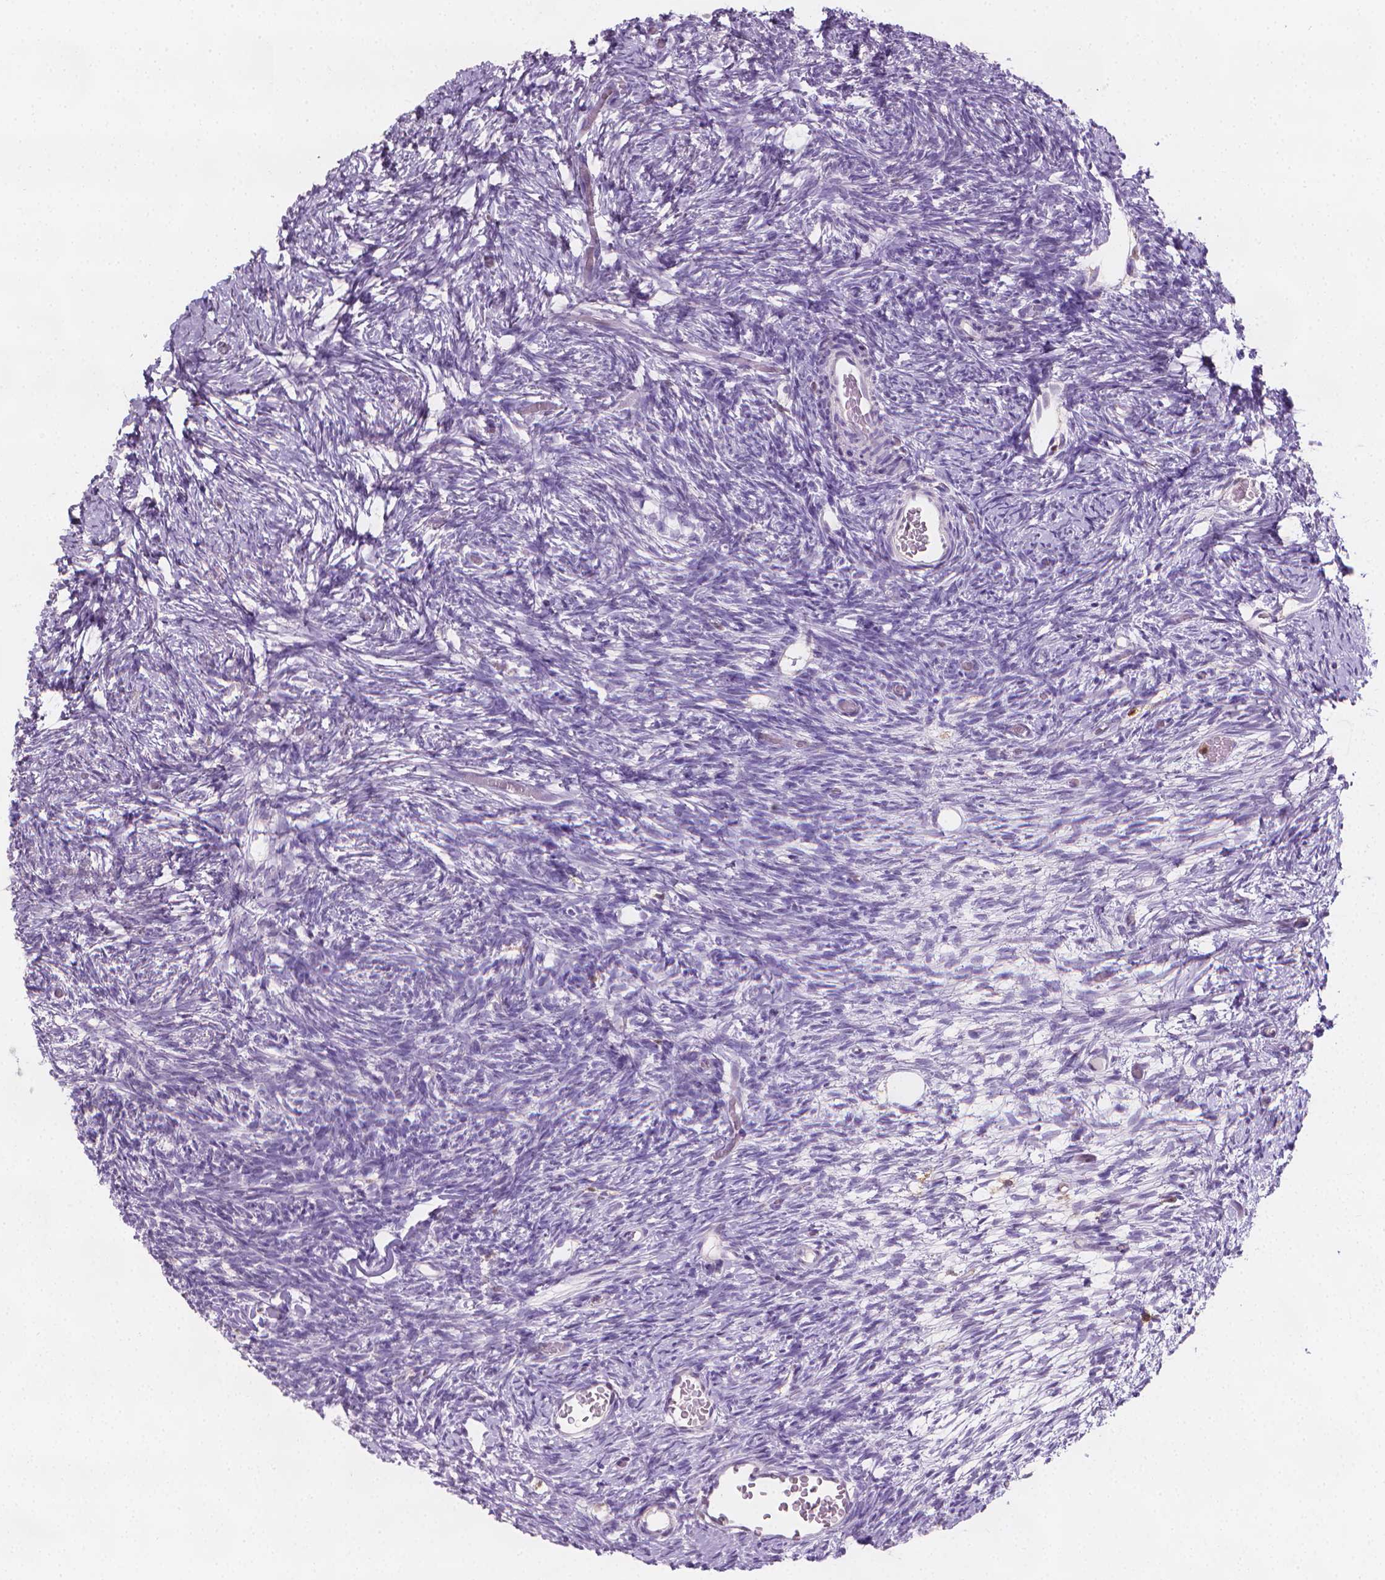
{"staining": {"intensity": "negative", "quantity": "none", "location": "none"}, "tissue": "ovary", "cell_type": "Follicle cells", "image_type": "normal", "snomed": [{"axis": "morphology", "description": "Normal tissue, NOS"}, {"axis": "topography", "description": "Ovary"}], "caption": "Photomicrograph shows no protein expression in follicle cells of normal ovary.", "gene": "TNFAIP2", "patient": {"sex": "female", "age": 39}}